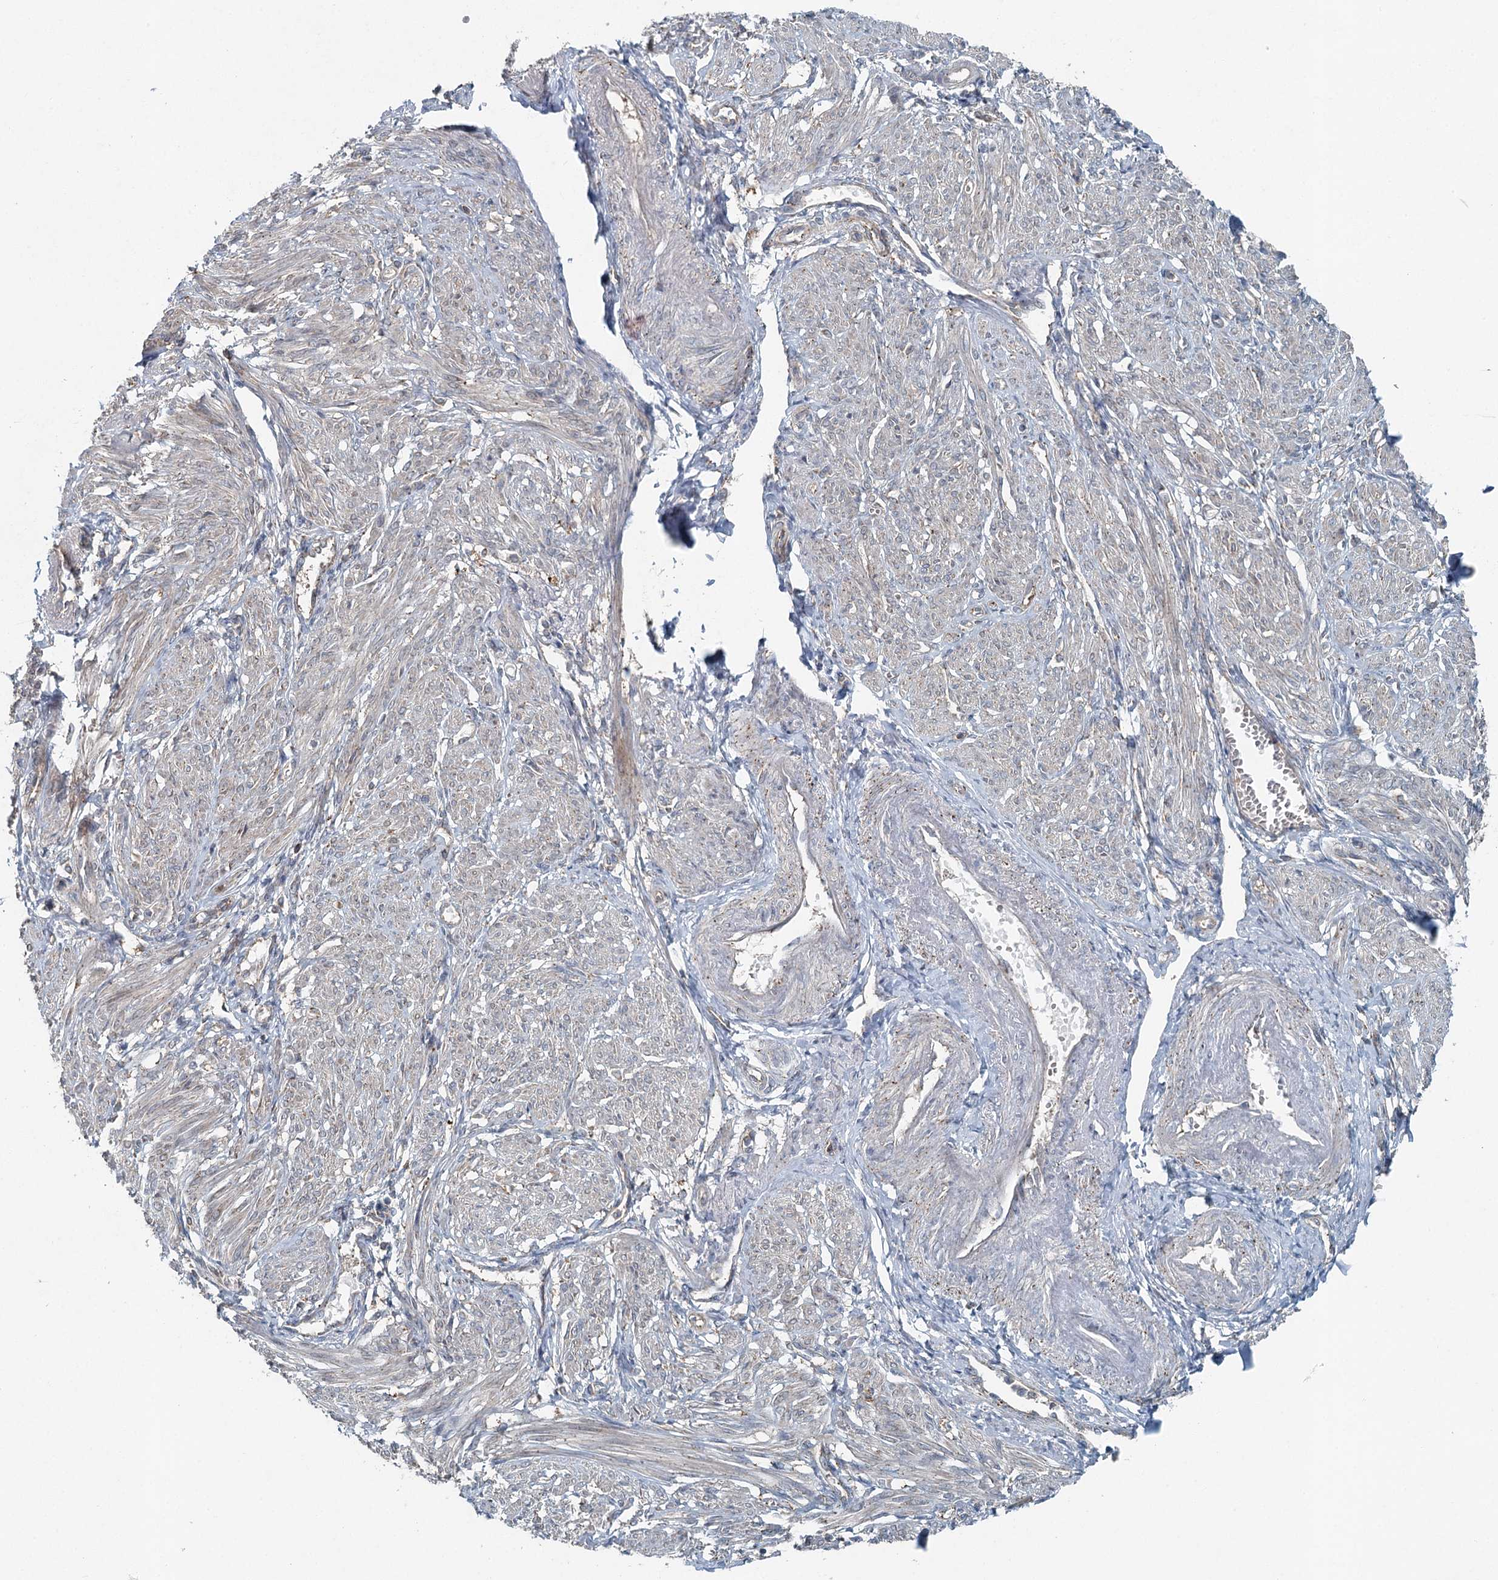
{"staining": {"intensity": "weak", "quantity": "<25%", "location": "cytoplasmic/membranous"}, "tissue": "smooth muscle", "cell_type": "Smooth muscle cells", "image_type": "normal", "snomed": [{"axis": "morphology", "description": "Normal tissue, NOS"}, {"axis": "topography", "description": "Smooth muscle"}], "caption": "The image reveals no significant expression in smooth muscle cells of smooth muscle. (Brightfield microscopy of DAB immunohistochemistry (IHC) at high magnification).", "gene": "SKIC3", "patient": {"sex": "female", "age": 39}}